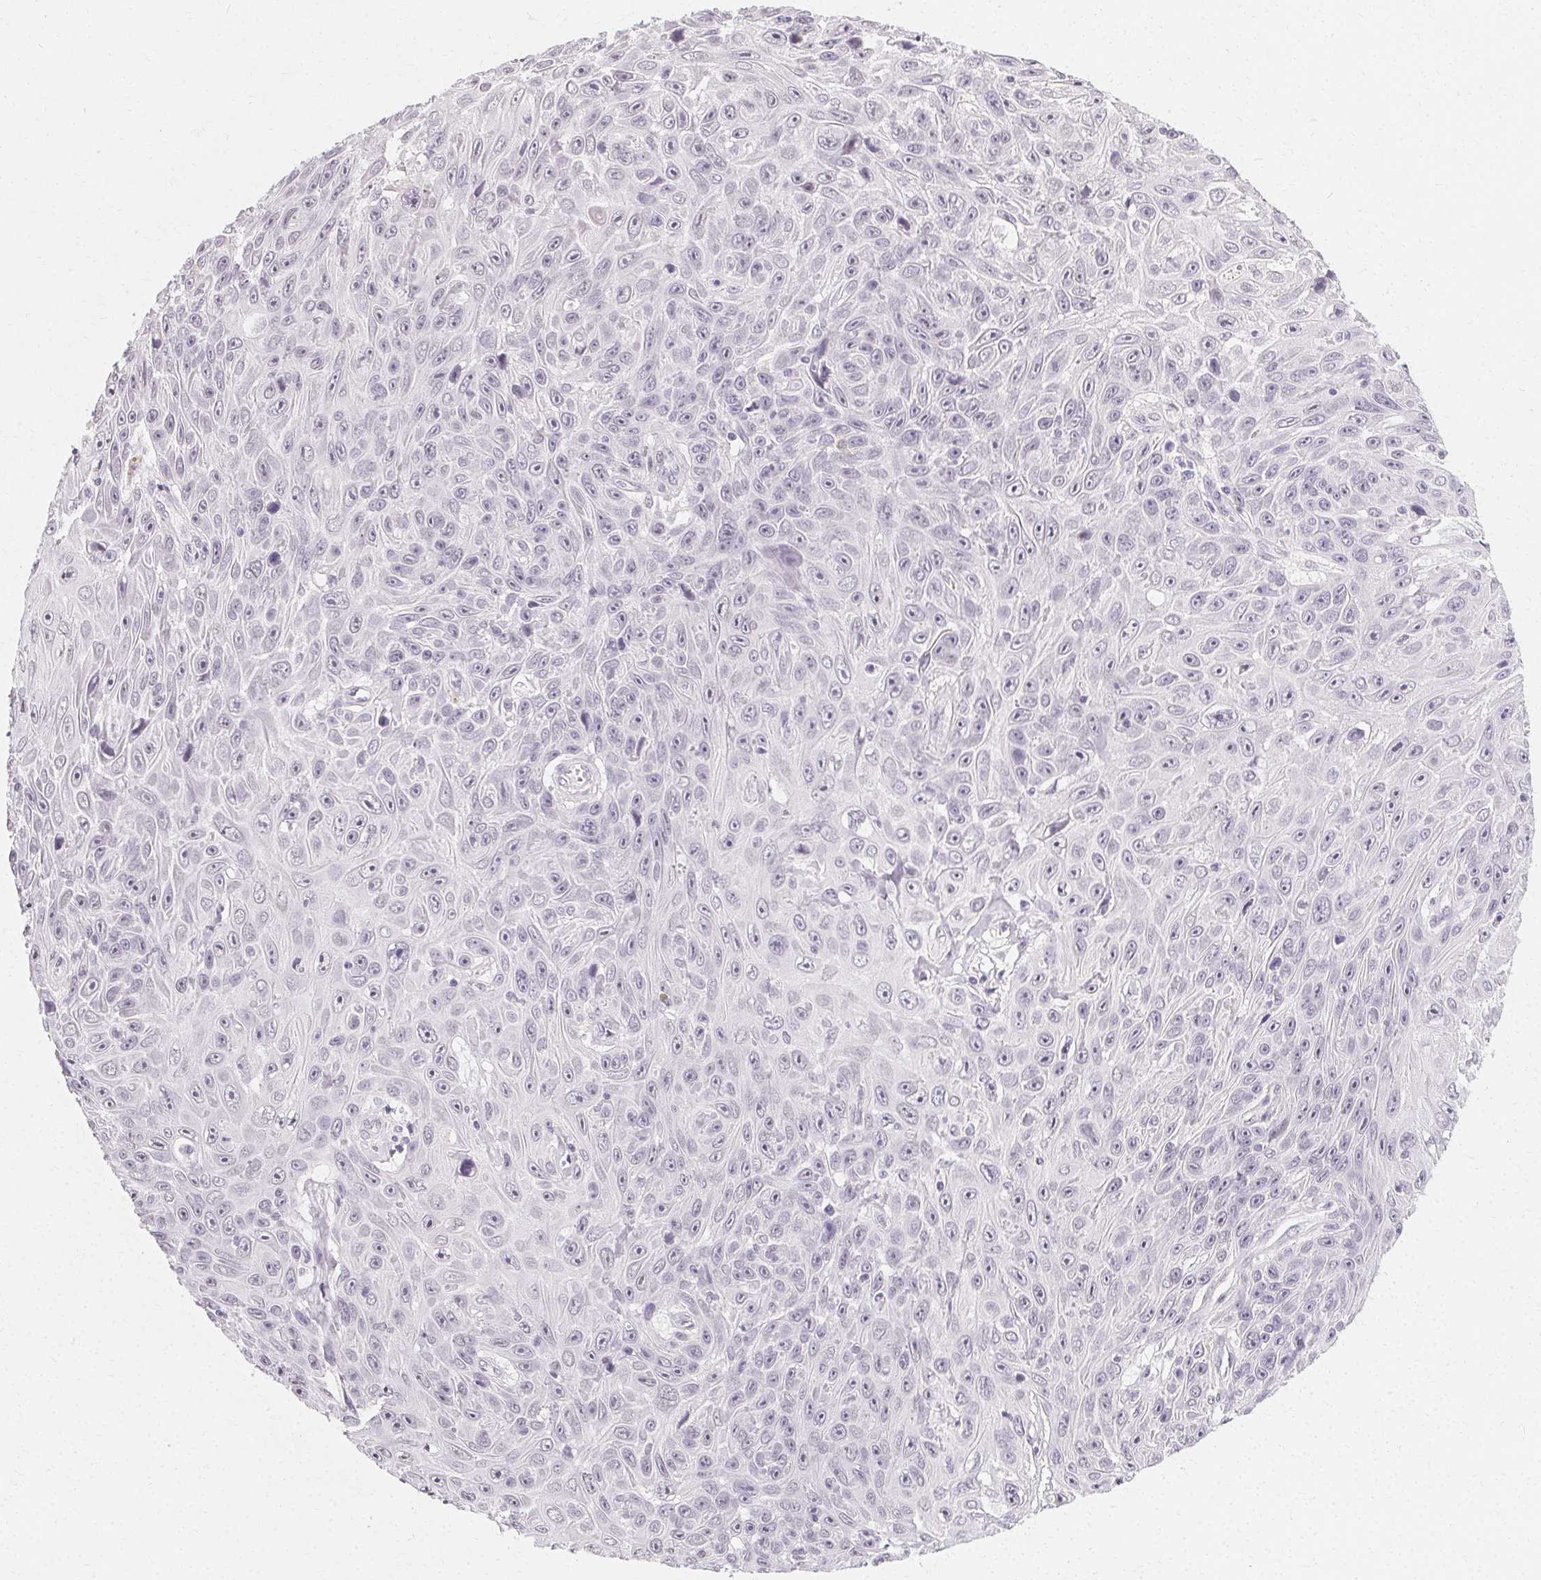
{"staining": {"intensity": "negative", "quantity": "none", "location": "none"}, "tissue": "skin cancer", "cell_type": "Tumor cells", "image_type": "cancer", "snomed": [{"axis": "morphology", "description": "Squamous cell carcinoma, NOS"}, {"axis": "topography", "description": "Skin"}], "caption": "Tumor cells are negative for protein expression in human skin cancer (squamous cell carcinoma).", "gene": "SYNPR", "patient": {"sex": "male", "age": 82}}